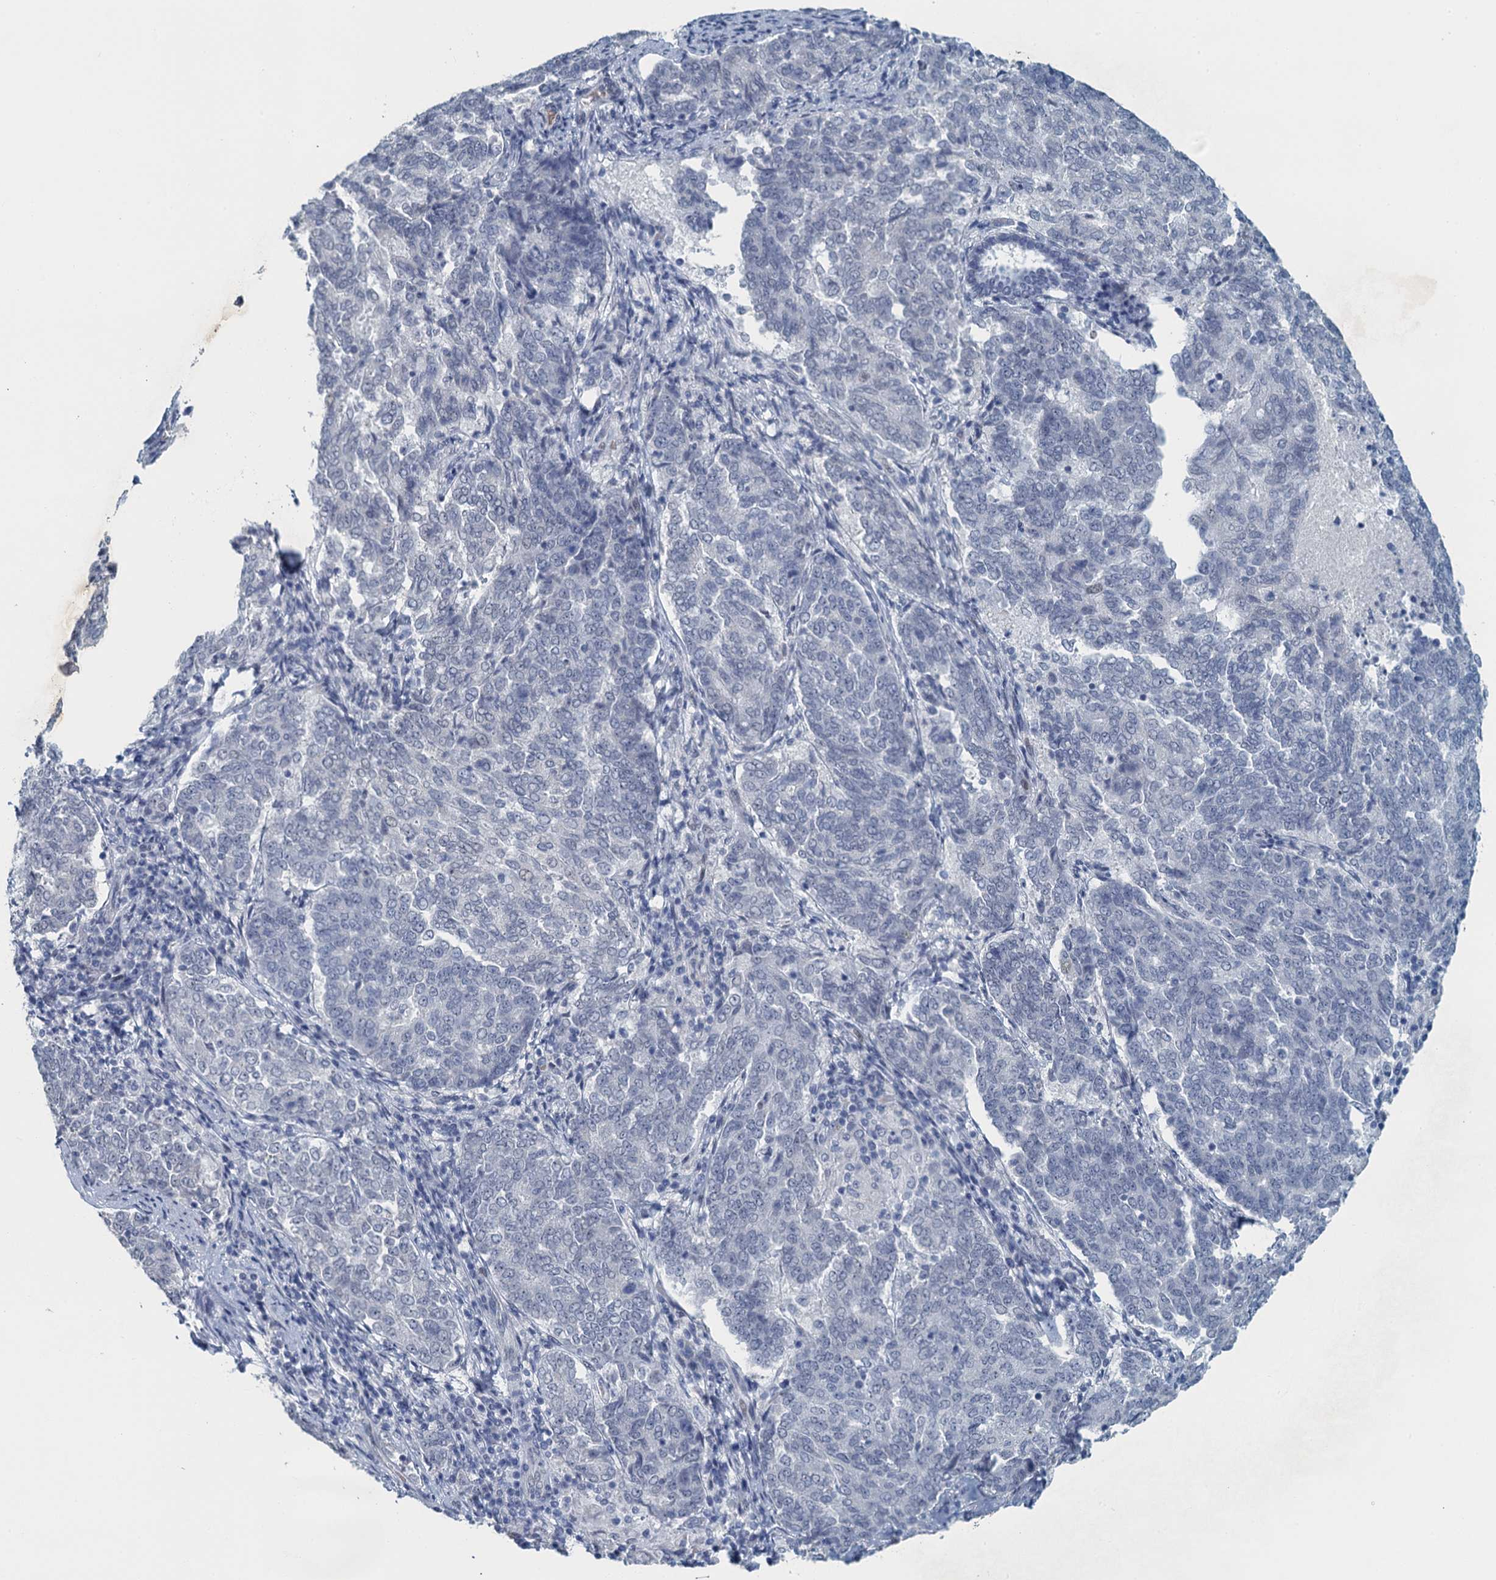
{"staining": {"intensity": "negative", "quantity": "none", "location": "none"}, "tissue": "endometrial cancer", "cell_type": "Tumor cells", "image_type": "cancer", "snomed": [{"axis": "morphology", "description": "Adenocarcinoma, NOS"}, {"axis": "topography", "description": "Endometrium"}], "caption": "An IHC photomicrograph of adenocarcinoma (endometrial) is shown. There is no staining in tumor cells of adenocarcinoma (endometrial).", "gene": "TTLL9", "patient": {"sex": "female", "age": 80}}